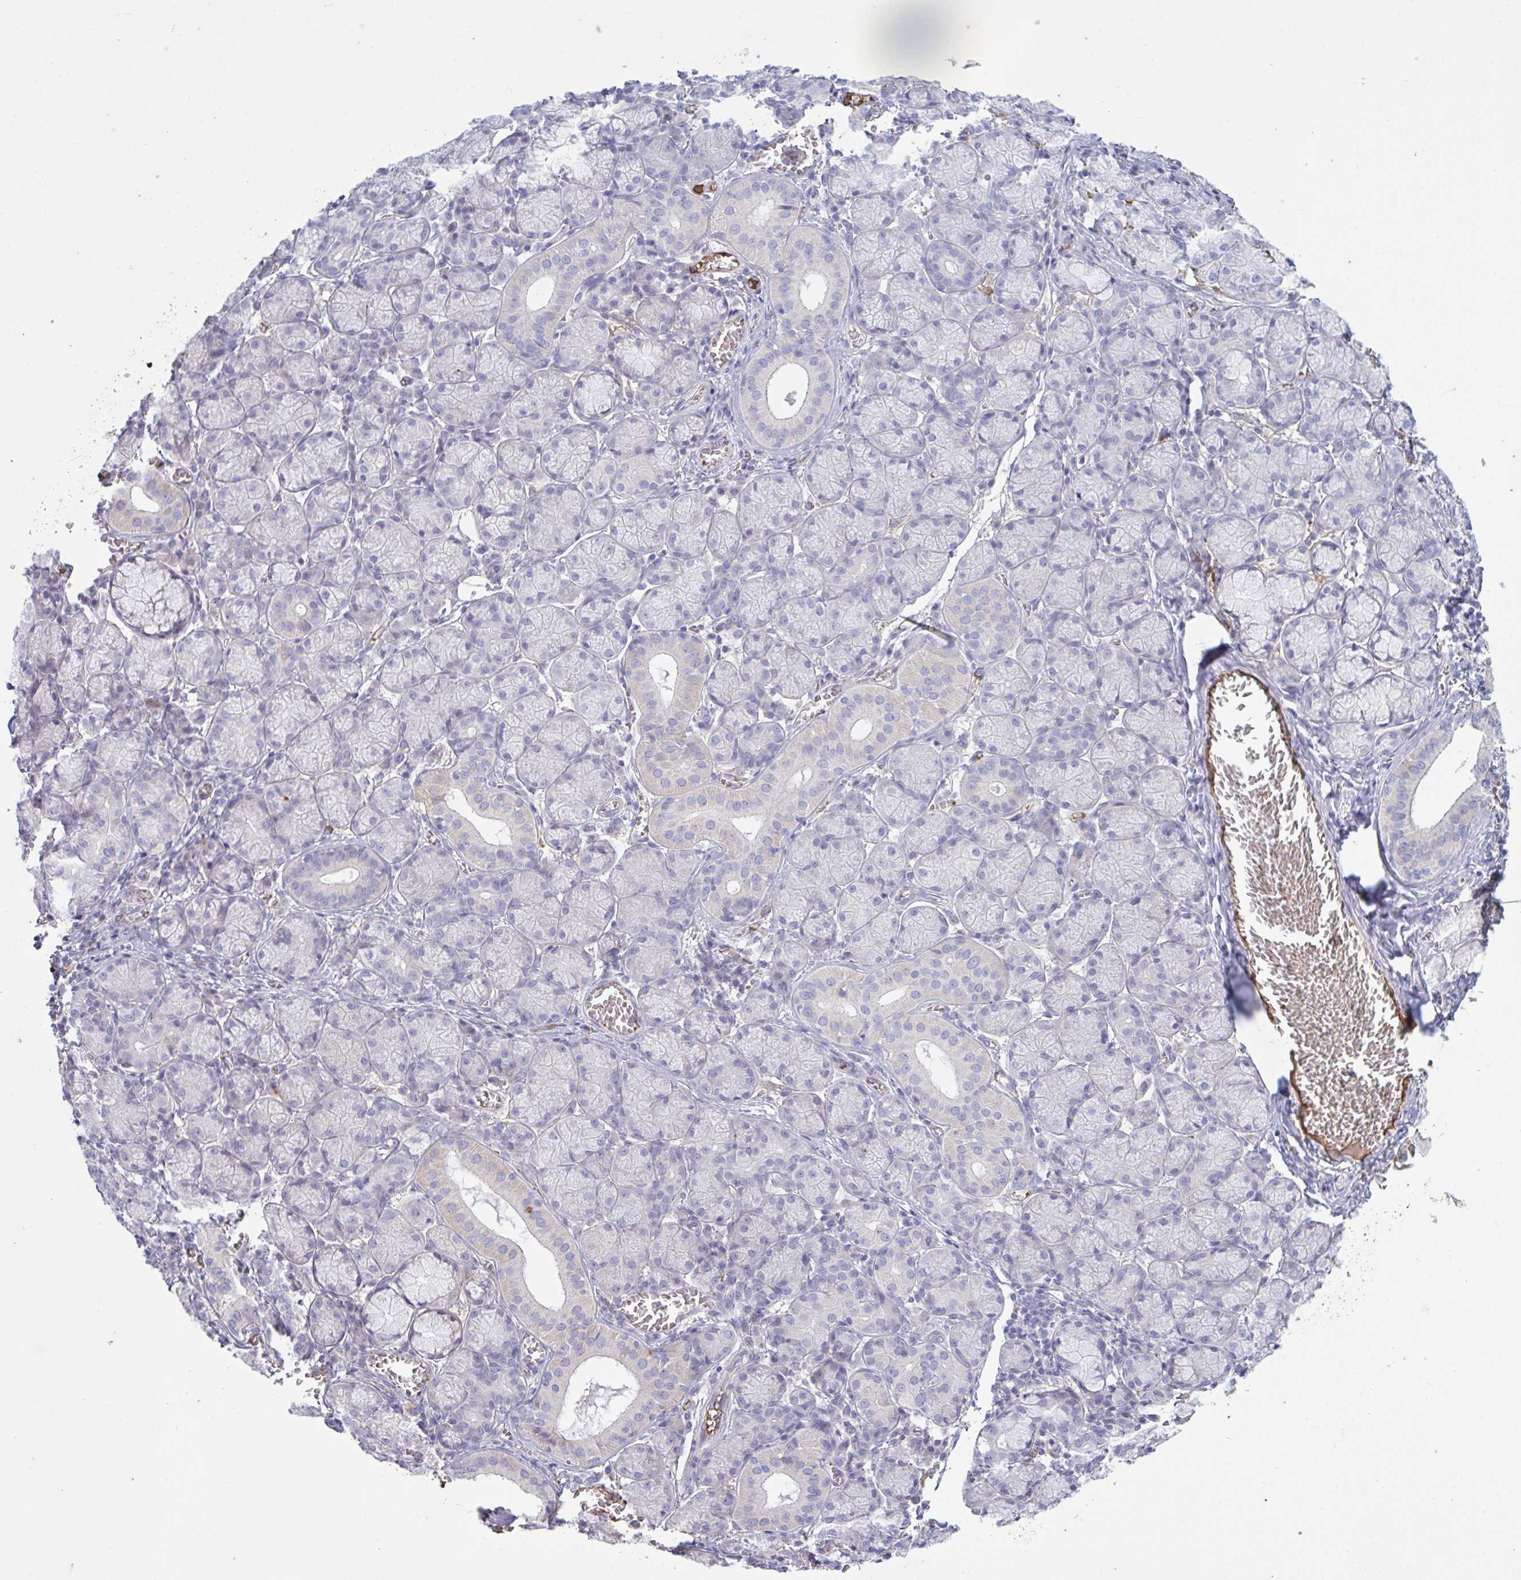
{"staining": {"intensity": "negative", "quantity": "none", "location": "none"}, "tissue": "salivary gland", "cell_type": "Glandular cells", "image_type": "normal", "snomed": [{"axis": "morphology", "description": "Normal tissue, NOS"}, {"axis": "topography", "description": "Salivary gland"}], "caption": "An IHC image of normal salivary gland is shown. There is no staining in glandular cells of salivary gland.", "gene": "IL1R1", "patient": {"sex": "female", "age": 24}}